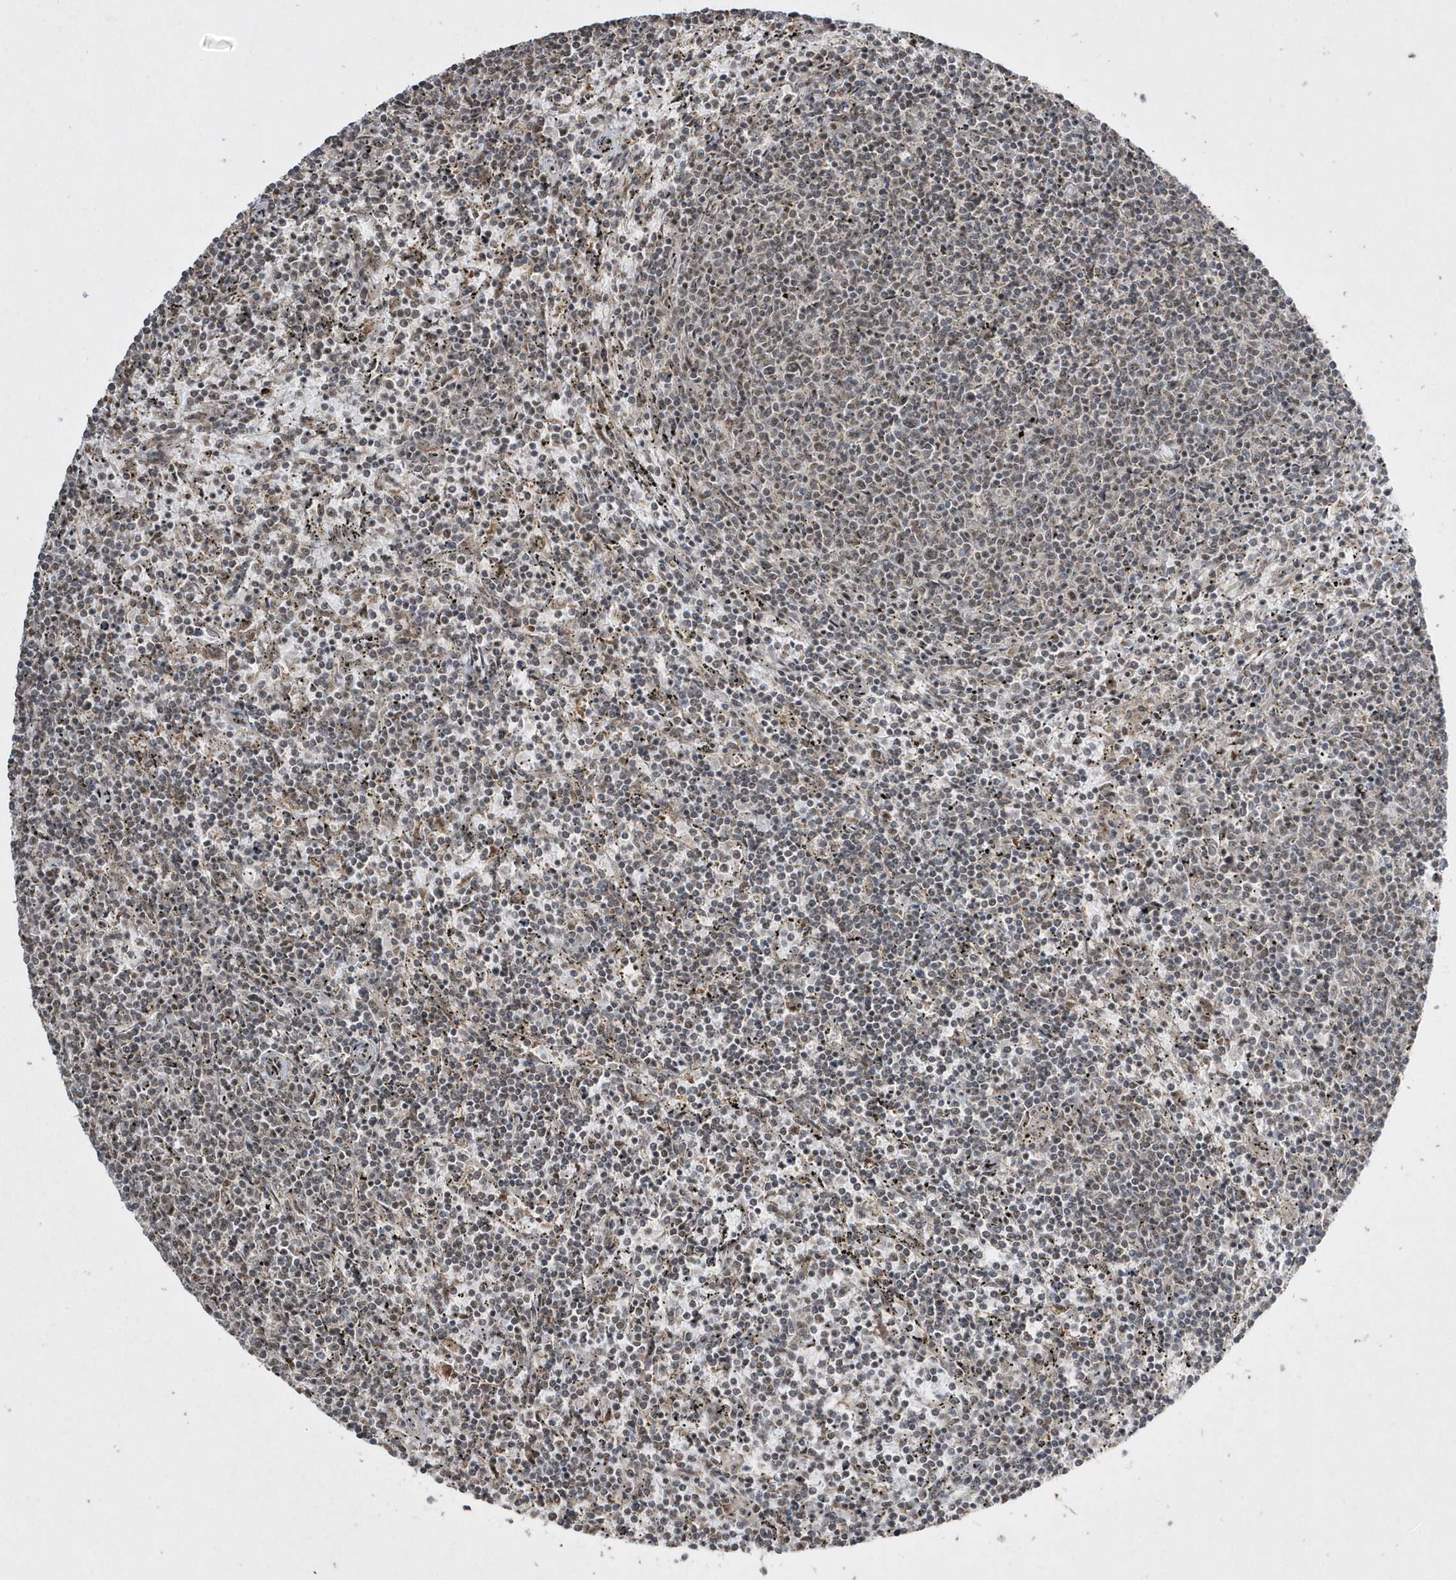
{"staining": {"intensity": "negative", "quantity": "none", "location": "none"}, "tissue": "lymphoma", "cell_type": "Tumor cells", "image_type": "cancer", "snomed": [{"axis": "morphology", "description": "Malignant lymphoma, non-Hodgkin's type, Low grade"}, {"axis": "topography", "description": "Spleen"}], "caption": "High power microscopy histopathology image of an IHC image of low-grade malignant lymphoma, non-Hodgkin's type, revealing no significant expression in tumor cells. (DAB (3,3'-diaminobenzidine) IHC, high magnification).", "gene": "POLR3B", "patient": {"sex": "female", "age": 50}}